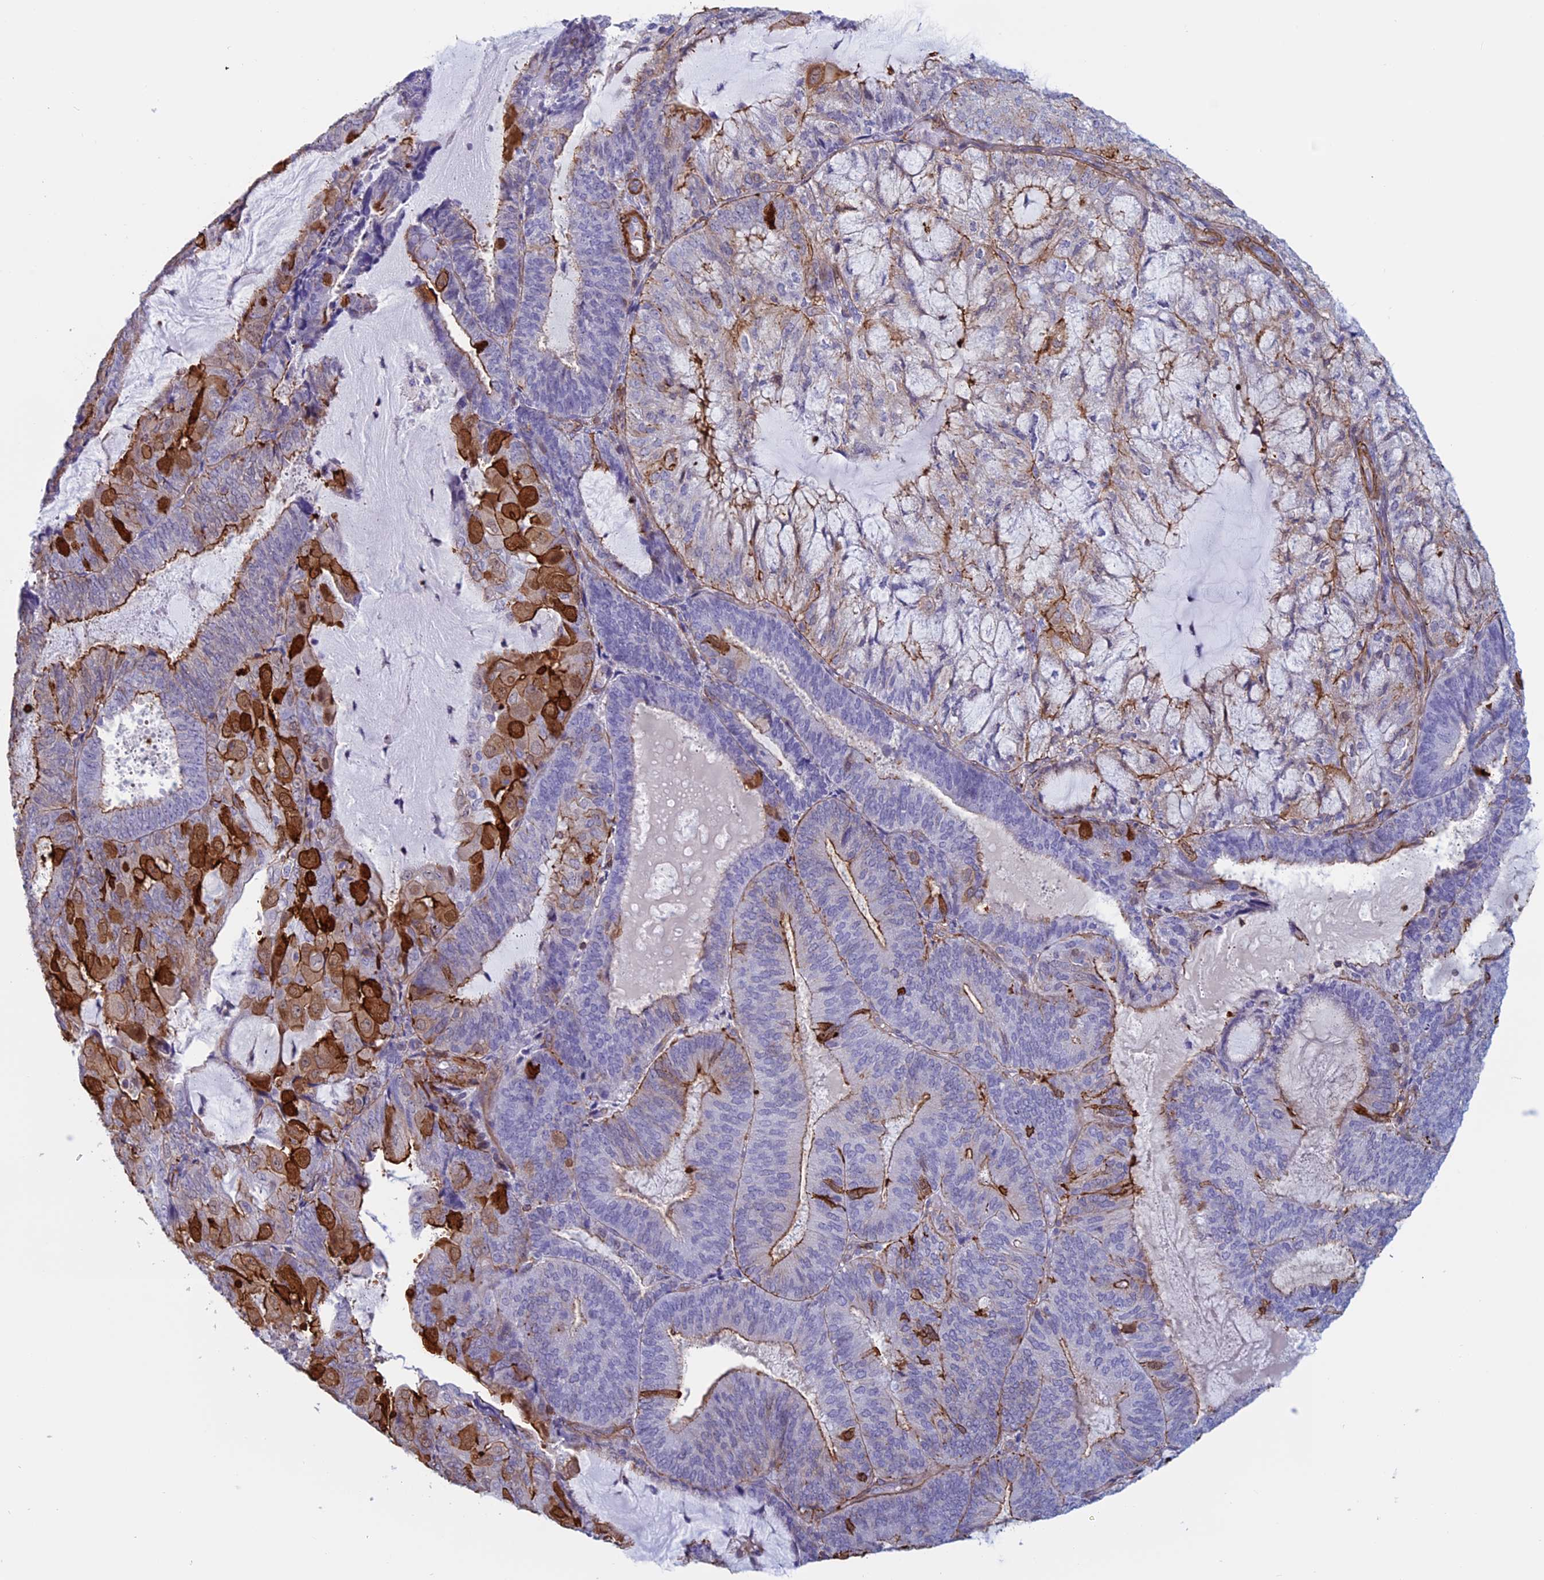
{"staining": {"intensity": "strong", "quantity": "25%-75%", "location": "cytoplasmic/membranous"}, "tissue": "endometrial cancer", "cell_type": "Tumor cells", "image_type": "cancer", "snomed": [{"axis": "morphology", "description": "Adenocarcinoma, NOS"}, {"axis": "topography", "description": "Endometrium"}], "caption": "This is an image of immunohistochemistry staining of endometrial cancer, which shows strong positivity in the cytoplasmic/membranous of tumor cells.", "gene": "ANGPTL2", "patient": {"sex": "female", "age": 81}}